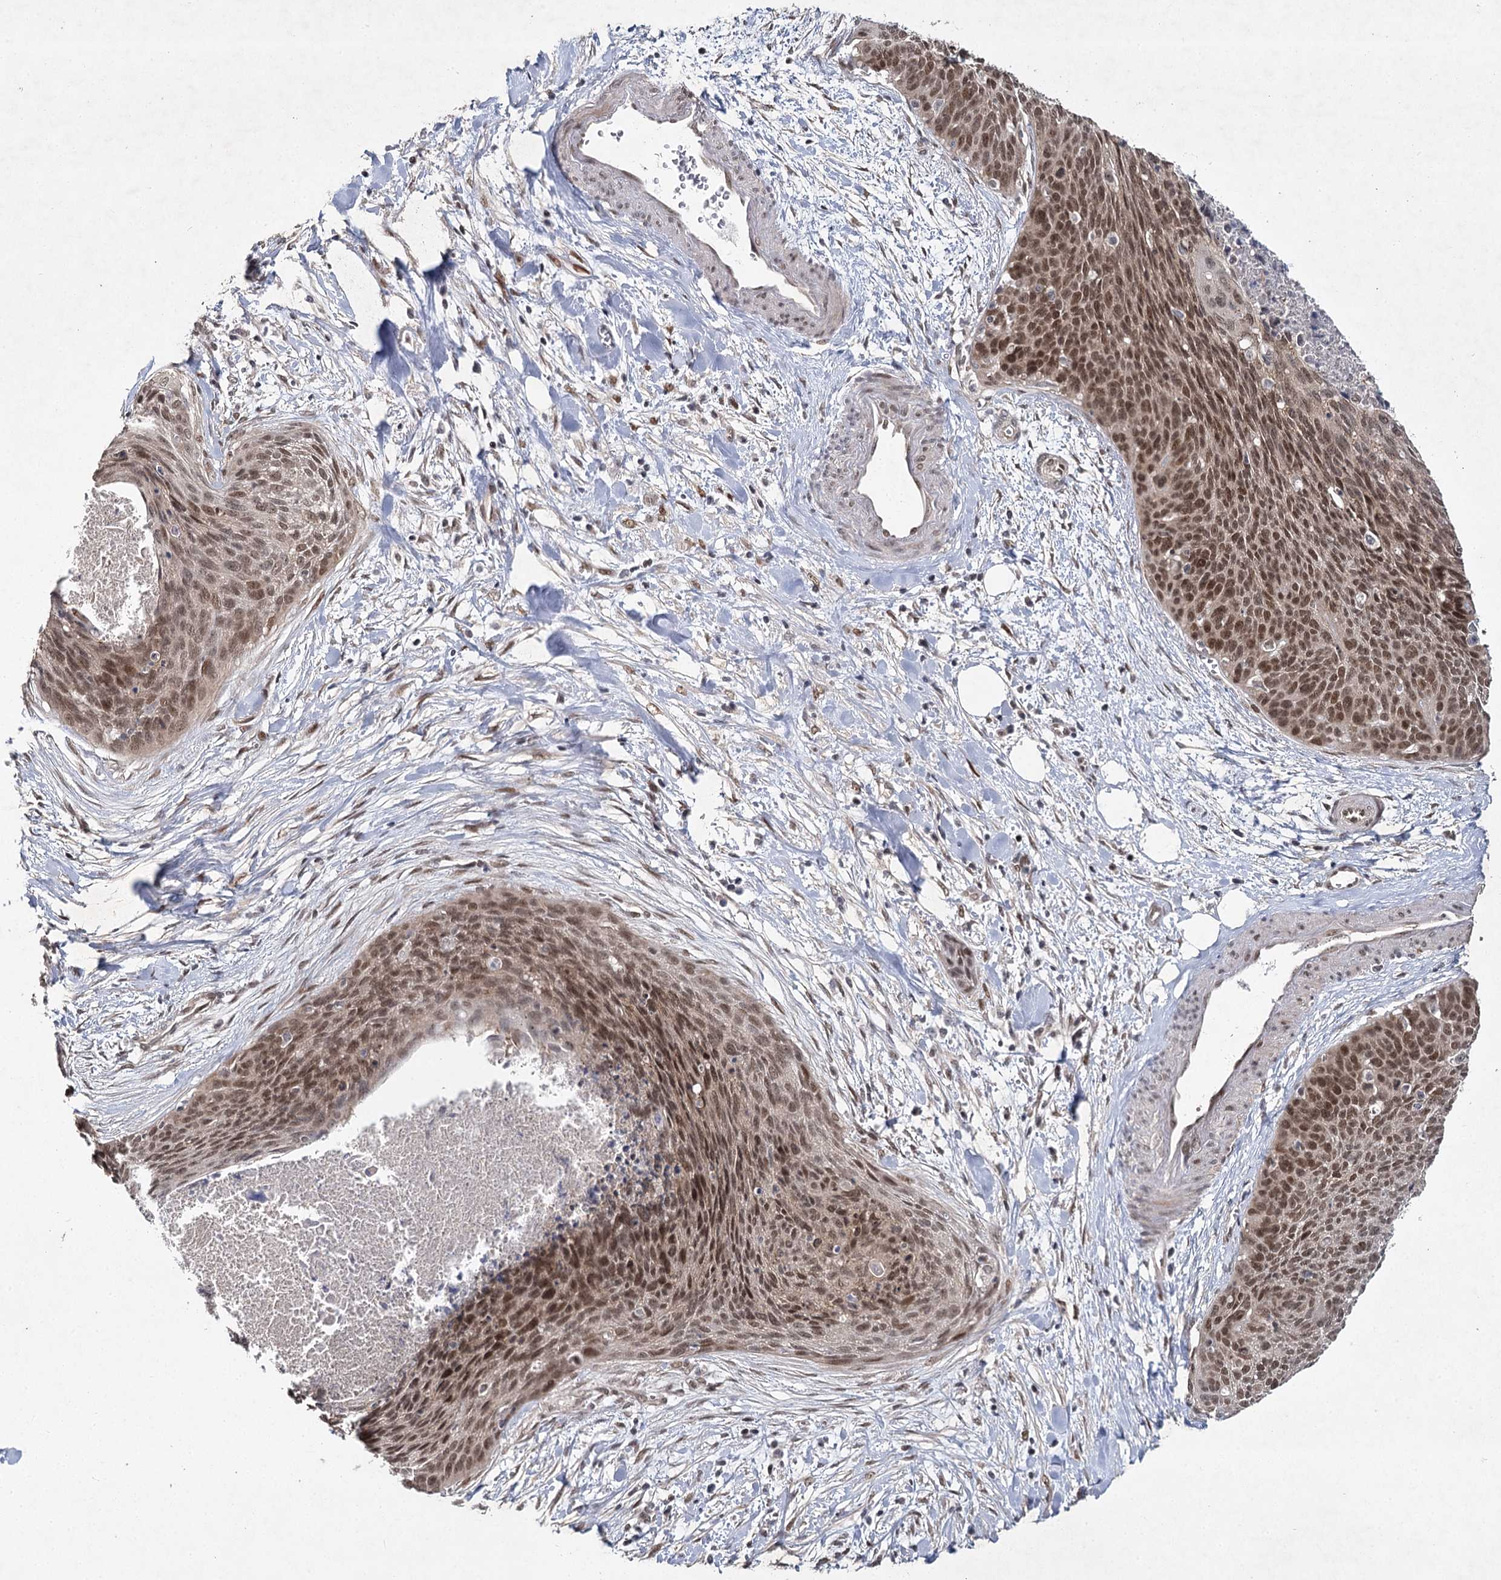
{"staining": {"intensity": "moderate", "quantity": ">75%", "location": "nuclear"}, "tissue": "cervical cancer", "cell_type": "Tumor cells", "image_type": "cancer", "snomed": [{"axis": "morphology", "description": "Squamous cell carcinoma, NOS"}, {"axis": "topography", "description": "Cervix"}], "caption": "An immunohistochemistry (IHC) photomicrograph of neoplastic tissue is shown. Protein staining in brown highlights moderate nuclear positivity in cervical cancer (squamous cell carcinoma) within tumor cells. Immunohistochemistry (ihc) stains the protein in brown and the nuclei are stained blue.", "gene": "DCUN1D4", "patient": {"sex": "female", "age": 55}}